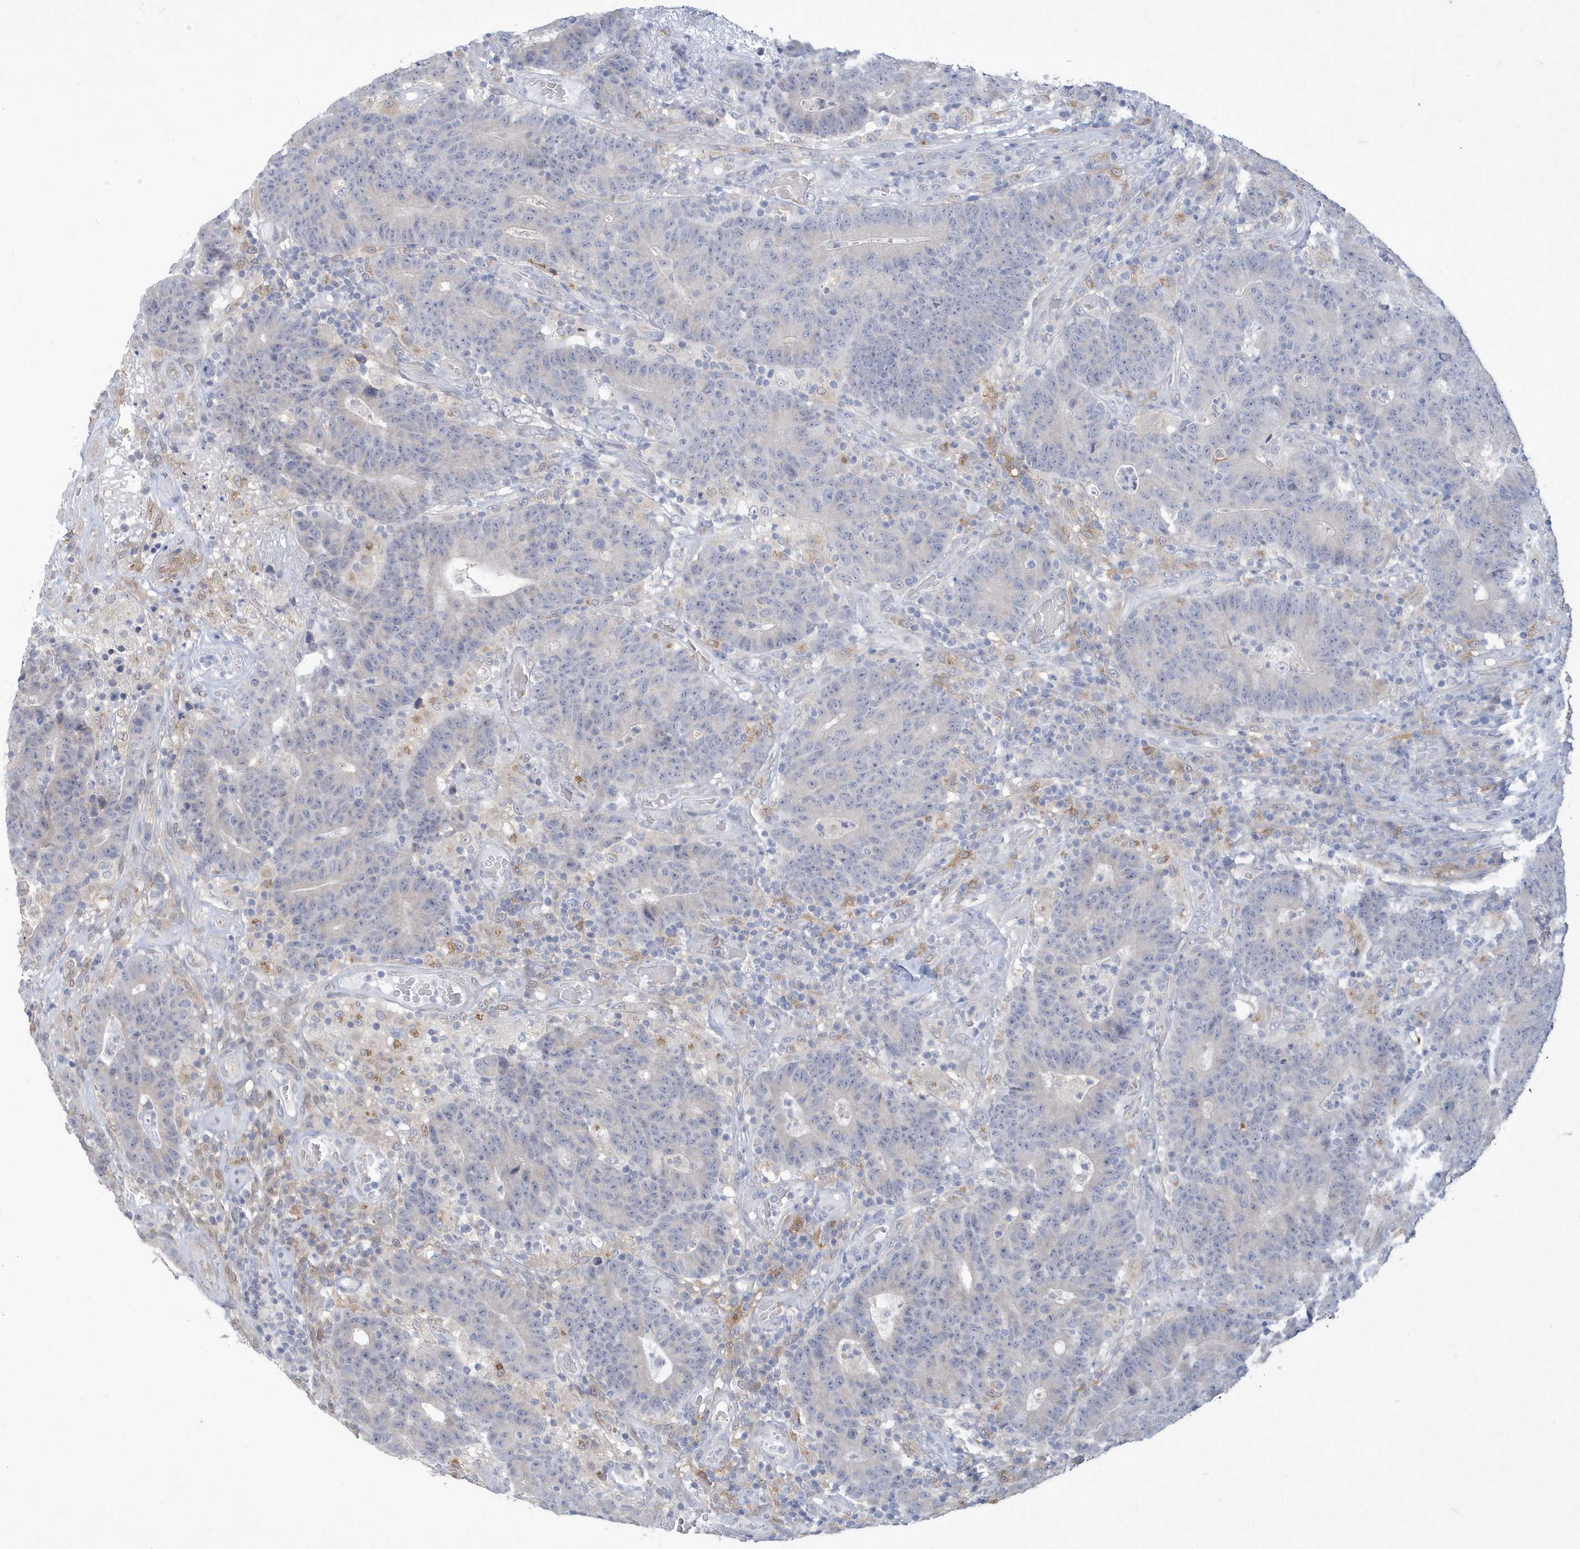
{"staining": {"intensity": "negative", "quantity": "none", "location": "none"}, "tissue": "colorectal cancer", "cell_type": "Tumor cells", "image_type": "cancer", "snomed": [{"axis": "morphology", "description": "Normal tissue, NOS"}, {"axis": "morphology", "description": "Adenocarcinoma, NOS"}, {"axis": "topography", "description": "Colon"}], "caption": "IHC image of human adenocarcinoma (colorectal) stained for a protein (brown), which reveals no expression in tumor cells.", "gene": "TSPEAR", "patient": {"sex": "female", "age": 75}}